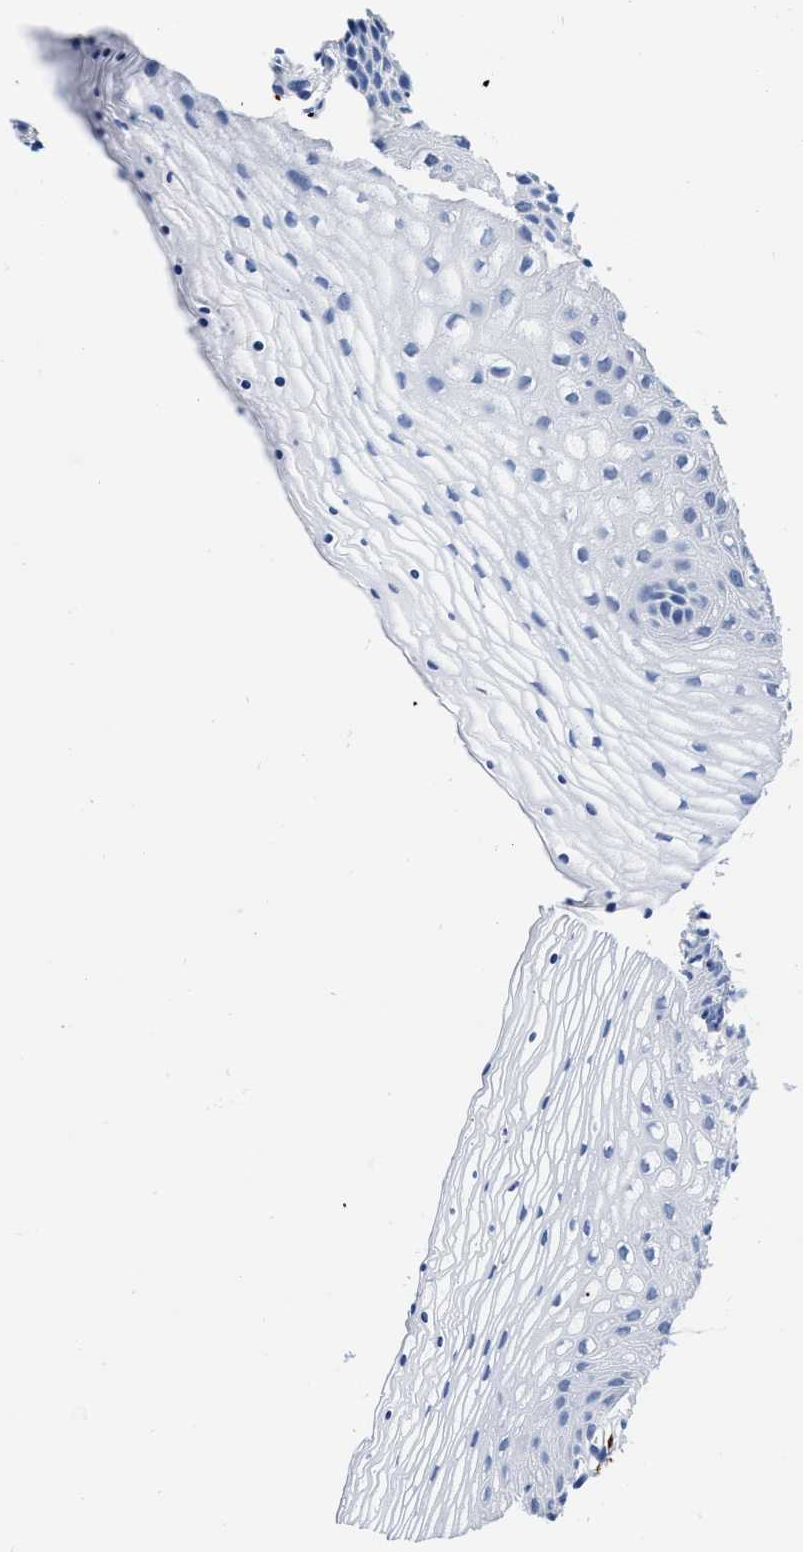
{"staining": {"intensity": "negative", "quantity": "none", "location": "none"}, "tissue": "vagina", "cell_type": "Squamous epithelial cells", "image_type": "normal", "snomed": [{"axis": "morphology", "description": "Normal tissue, NOS"}, {"axis": "topography", "description": "Vagina"}], "caption": "This is an immunohistochemistry (IHC) micrograph of normal human vagina. There is no expression in squamous epithelial cells.", "gene": "CER1", "patient": {"sex": "female", "age": 32}}